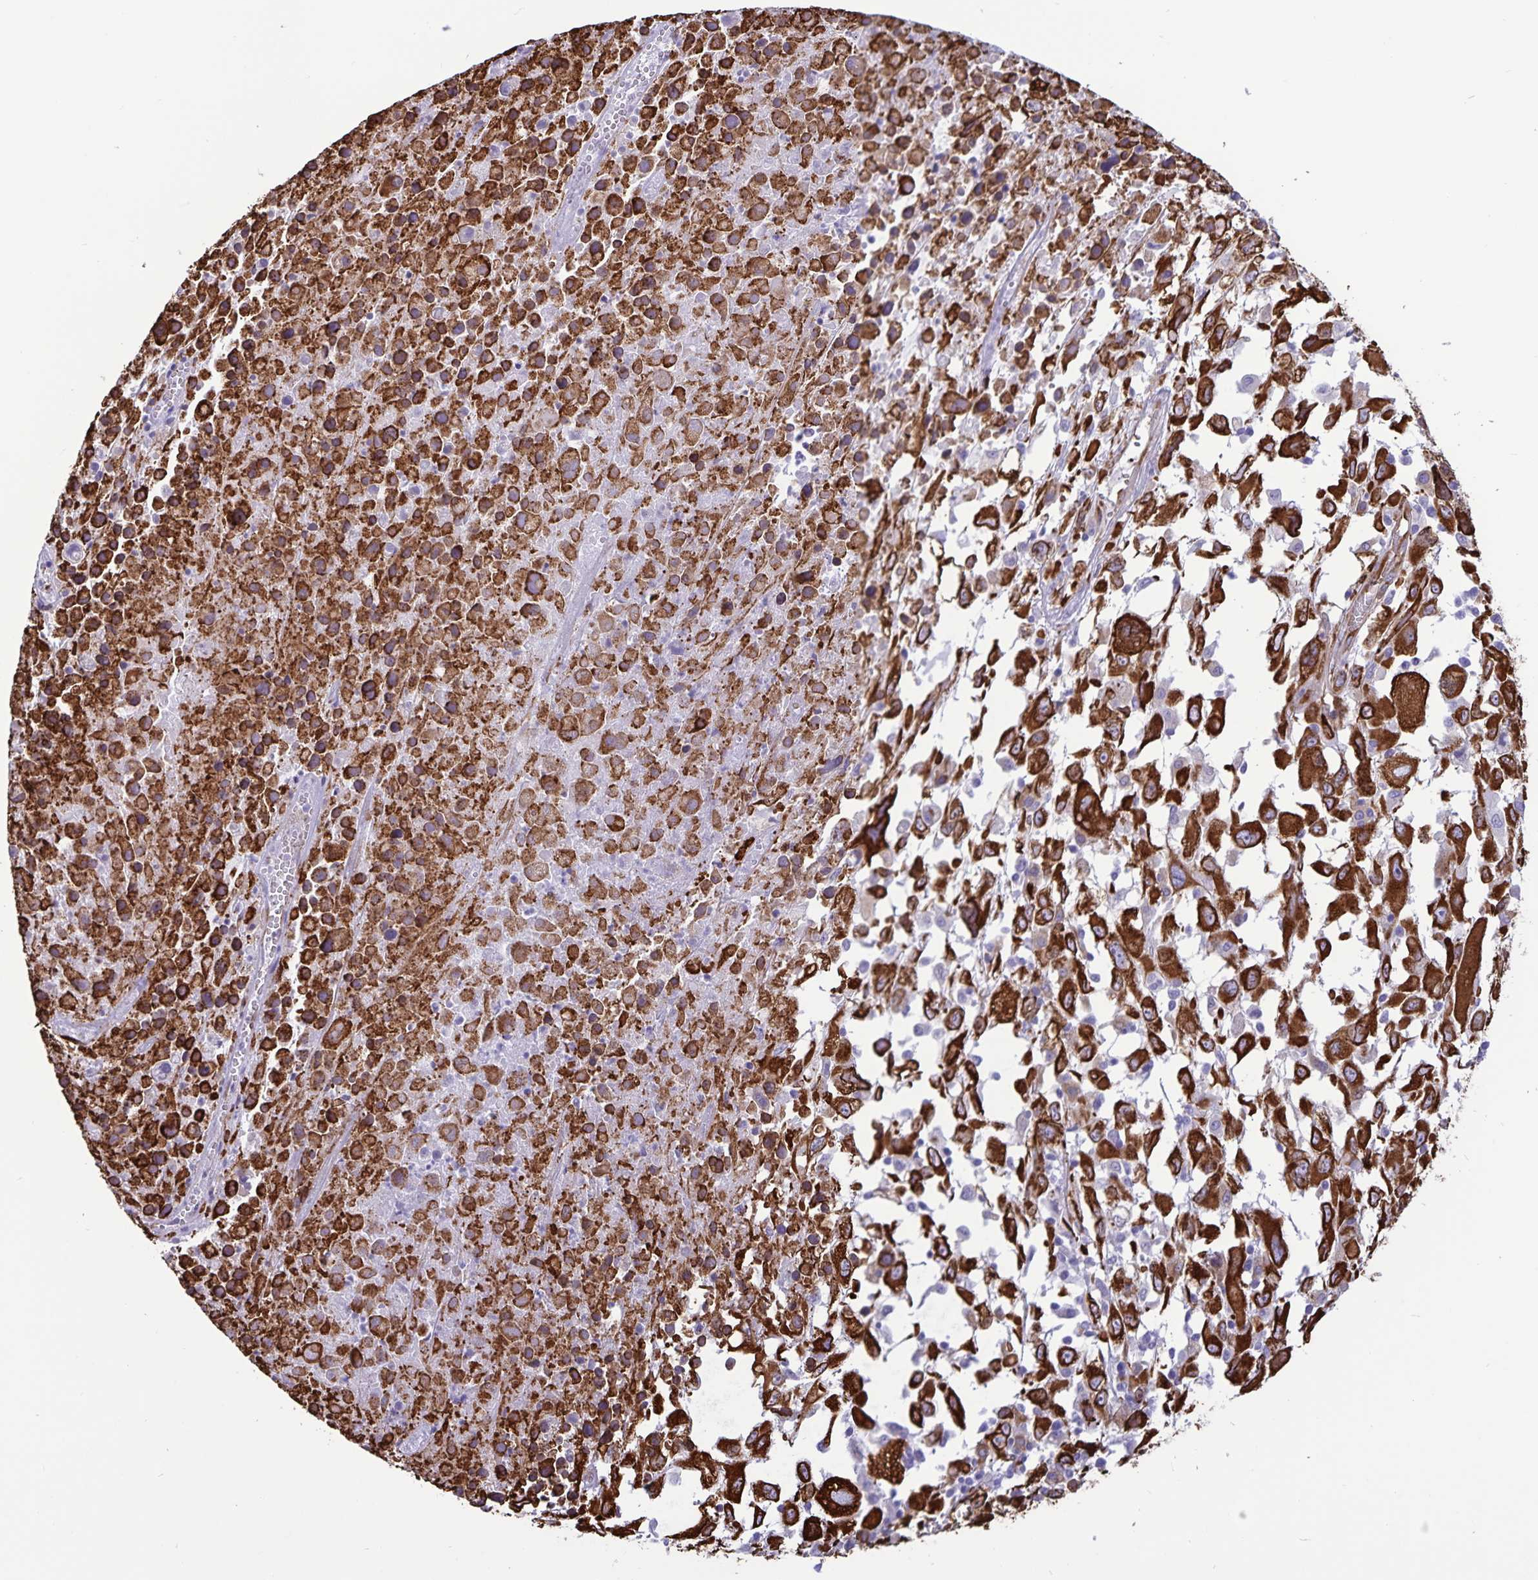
{"staining": {"intensity": "strong", "quantity": ">75%", "location": "cytoplasmic/membranous"}, "tissue": "melanoma", "cell_type": "Tumor cells", "image_type": "cancer", "snomed": [{"axis": "morphology", "description": "Malignant melanoma, Metastatic site"}, {"axis": "topography", "description": "Soft tissue"}], "caption": "IHC of human malignant melanoma (metastatic site) reveals high levels of strong cytoplasmic/membranous staining in approximately >75% of tumor cells.", "gene": "RCN1", "patient": {"sex": "male", "age": 50}}